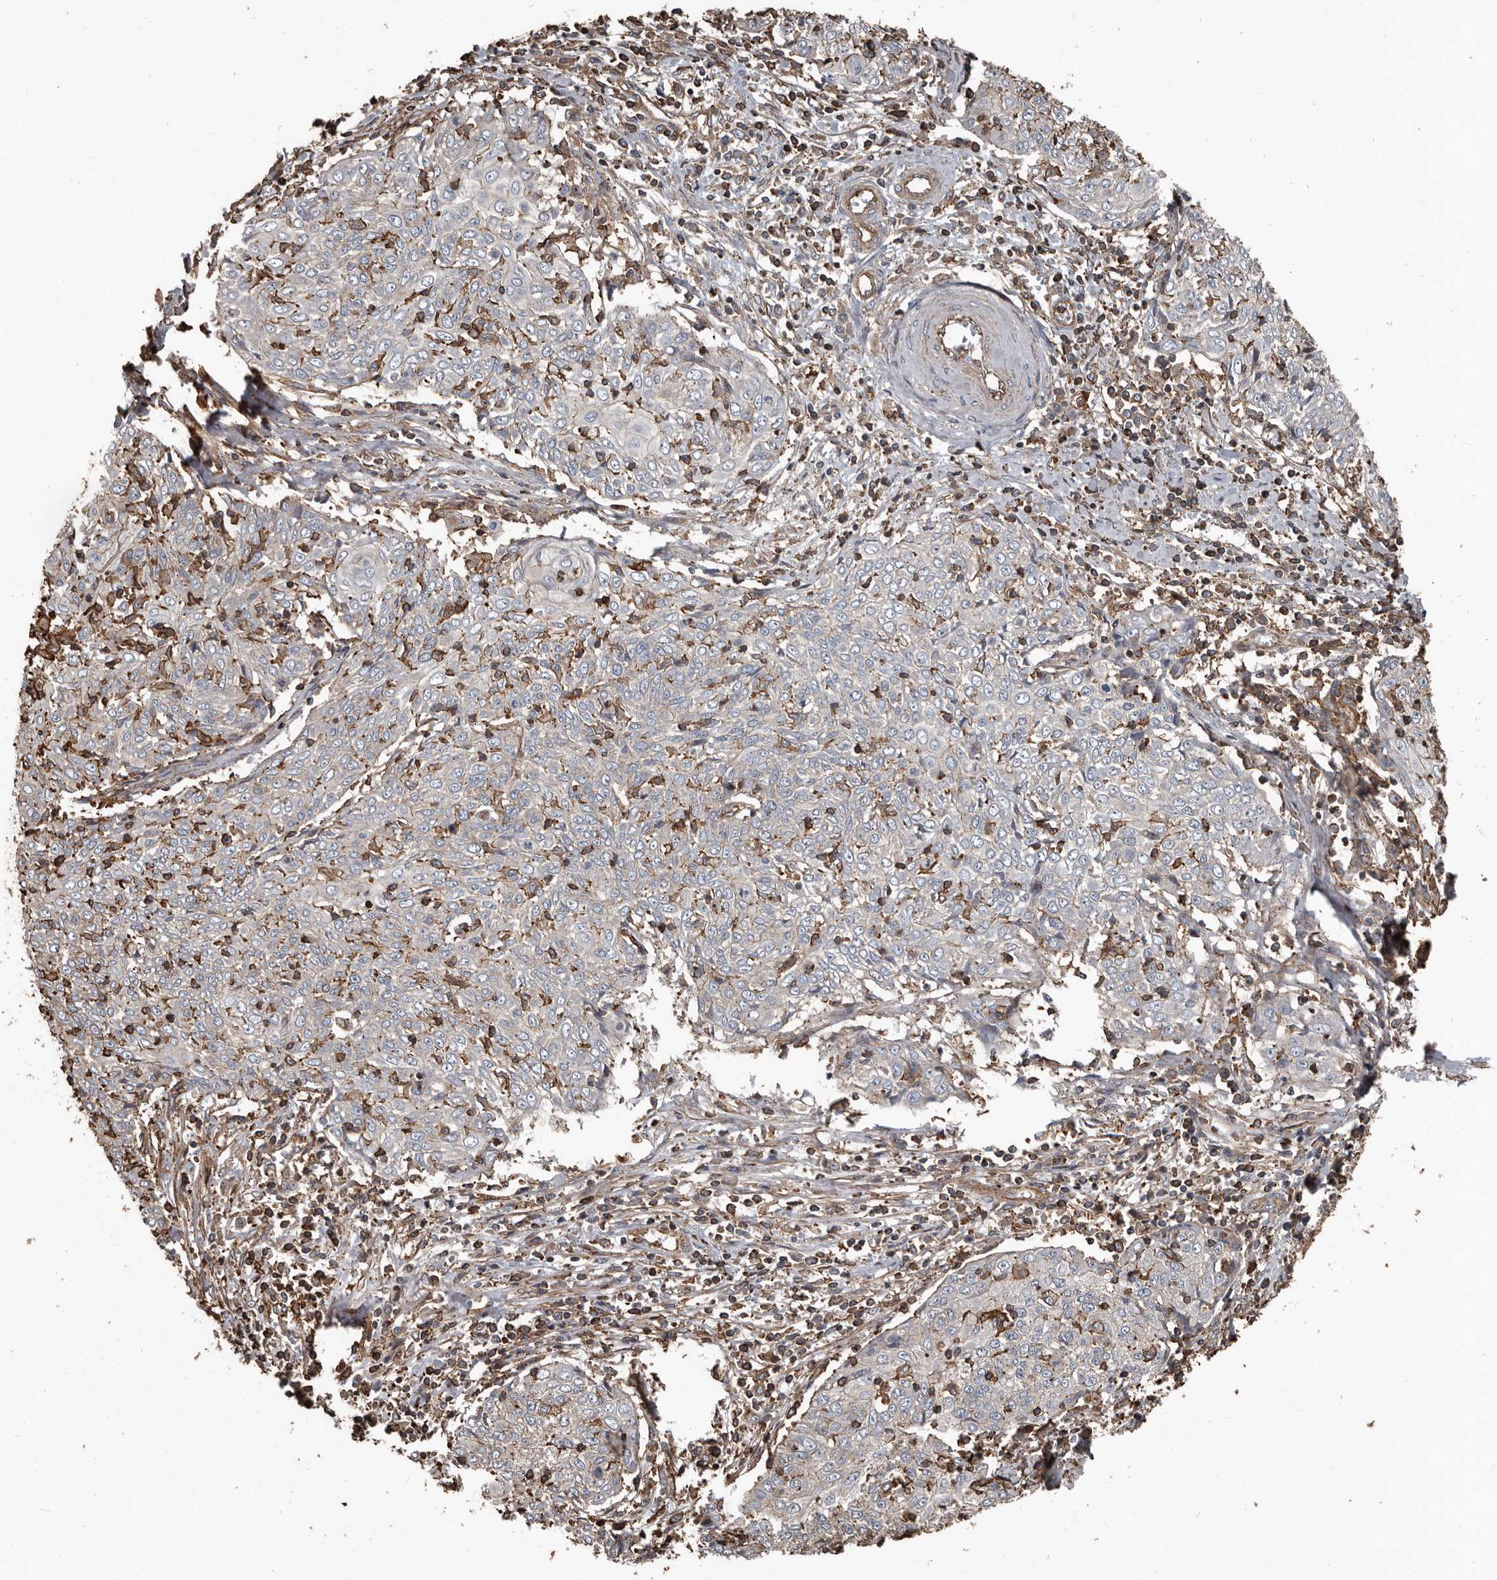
{"staining": {"intensity": "negative", "quantity": "none", "location": "none"}, "tissue": "cervical cancer", "cell_type": "Tumor cells", "image_type": "cancer", "snomed": [{"axis": "morphology", "description": "Squamous cell carcinoma, NOS"}, {"axis": "topography", "description": "Cervix"}], "caption": "A high-resolution photomicrograph shows IHC staining of cervical squamous cell carcinoma, which demonstrates no significant expression in tumor cells. (DAB immunohistochemistry, high magnification).", "gene": "DENND6B", "patient": {"sex": "female", "age": 48}}